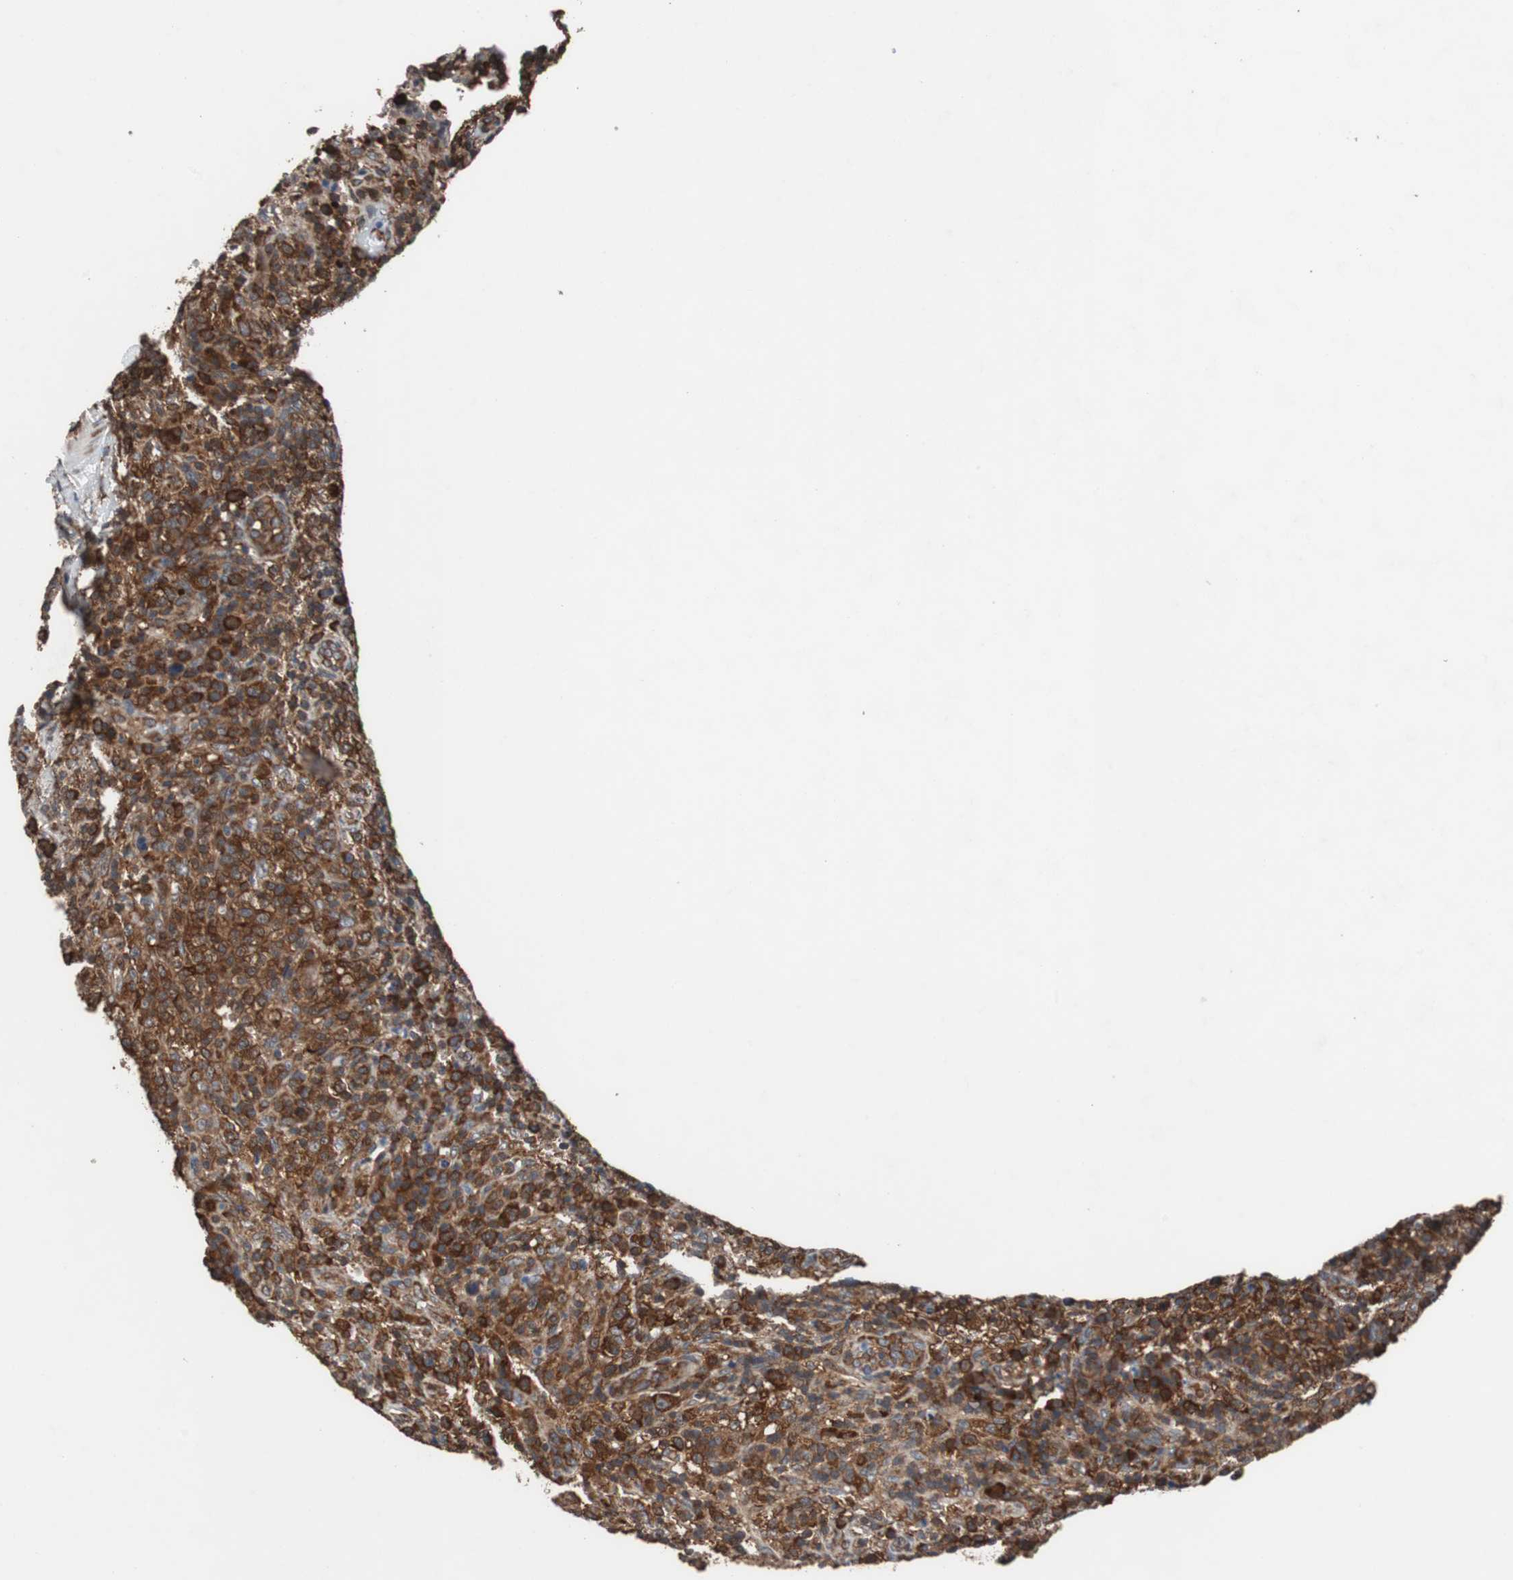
{"staining": {"intensity": "strong", "quantity": ">75%", "location": "cytoplasmic/membranous"}, "tissue": "lymphoma", "cell_type": "Tumor cells", "image_type": "cancer", "snomed": [{"axis": "morphology", "description": "Malignant lymphoma, non-Hodgkin's type, High grade"}, {"axis": "topography", "description": "Lymph node"}], "caption": "Protein expression analysis of lymphoma exhibits strong cytoplasmic/membranous expression in about >75% of tumor cells.", "gene": "USP10", "patient": {"sex": "female", "age": 76}}